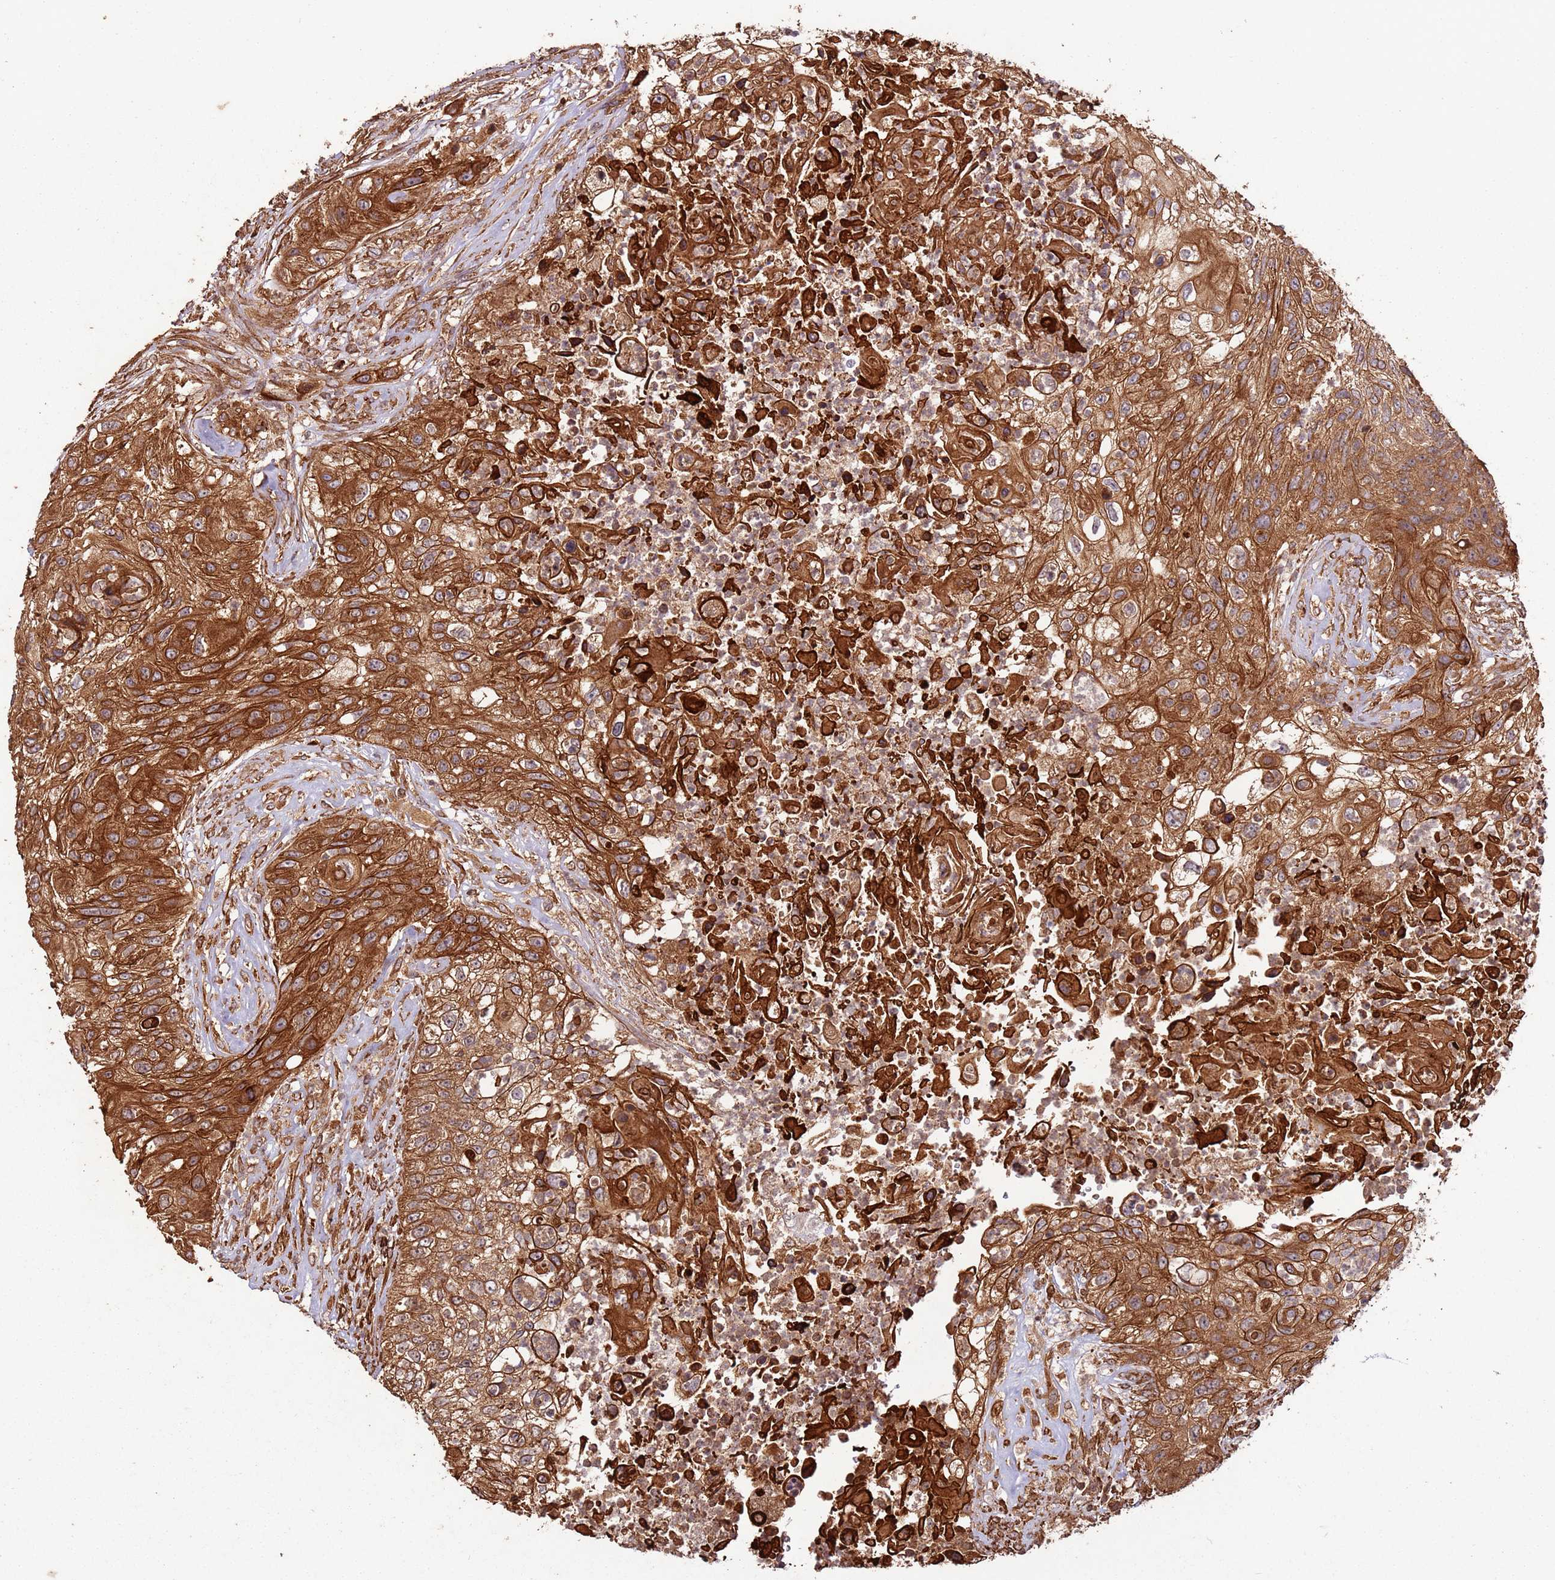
{"staining": {"intensity": "strong", "quantity": ">75%", "location": "cytoplasmic/membranous"}, "tissue": "urothelial cancer", "cell_type": "Tumor cells", "image_type": "cancer", "snomed": [{"axis": "morphology", "description": "Urothelial carcinoma, High grade"}, {"axis": "topography", "description": "Urinary bladder"}], "caption": "A brown stain labels strong cytoplasmic/membranous expression of a protein in human urothelial carcinoma (high-grade) tumor cells.", "gene": "FAM186A", "patient": {"sex": "female", "age": 60}}